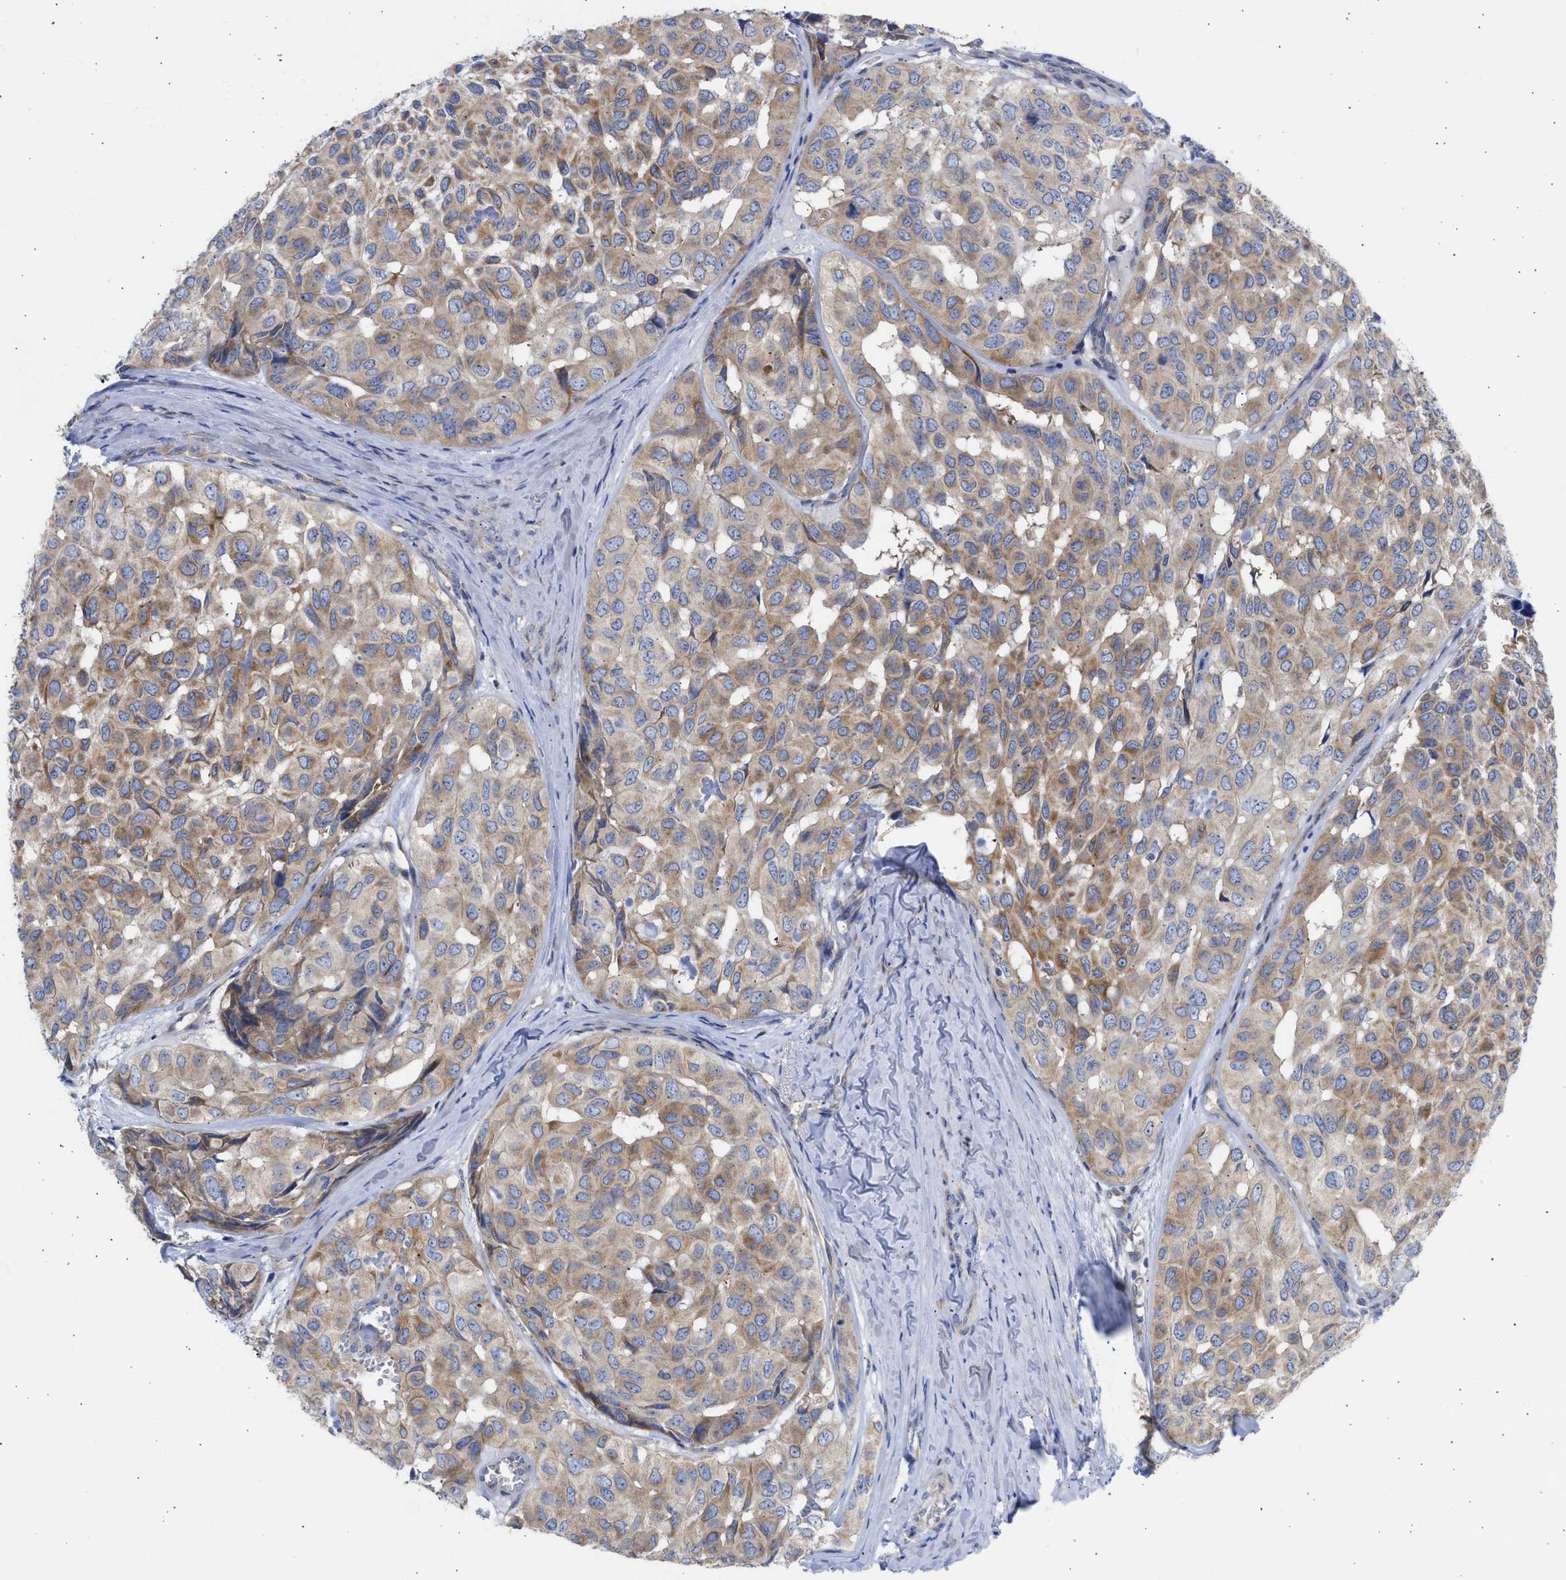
{"staining": {"intensity": "moderate", "quantity": ">75%", "location": "cytoplasmic/membranous"}, "tissue": "head and neck cancer", "cell_type": "Tumor cells", "image_type": "cancer", "snomed": [{"axis": "morphology", "description": "Adenocarcinoma, NOS"}, {"axis": "topography", "description": "Salivary gland, NOS"}, {"axis": "topography", "description": "Head-Neck"}], "caption": "Tumor cells exhibit moderate cytoplasmic/membranous positivity in approximately >75% of cells in head and neck cancer (adenocarcinoma).", "gene": "BTG3", "patient": {"sex": "female", "age": 76}}